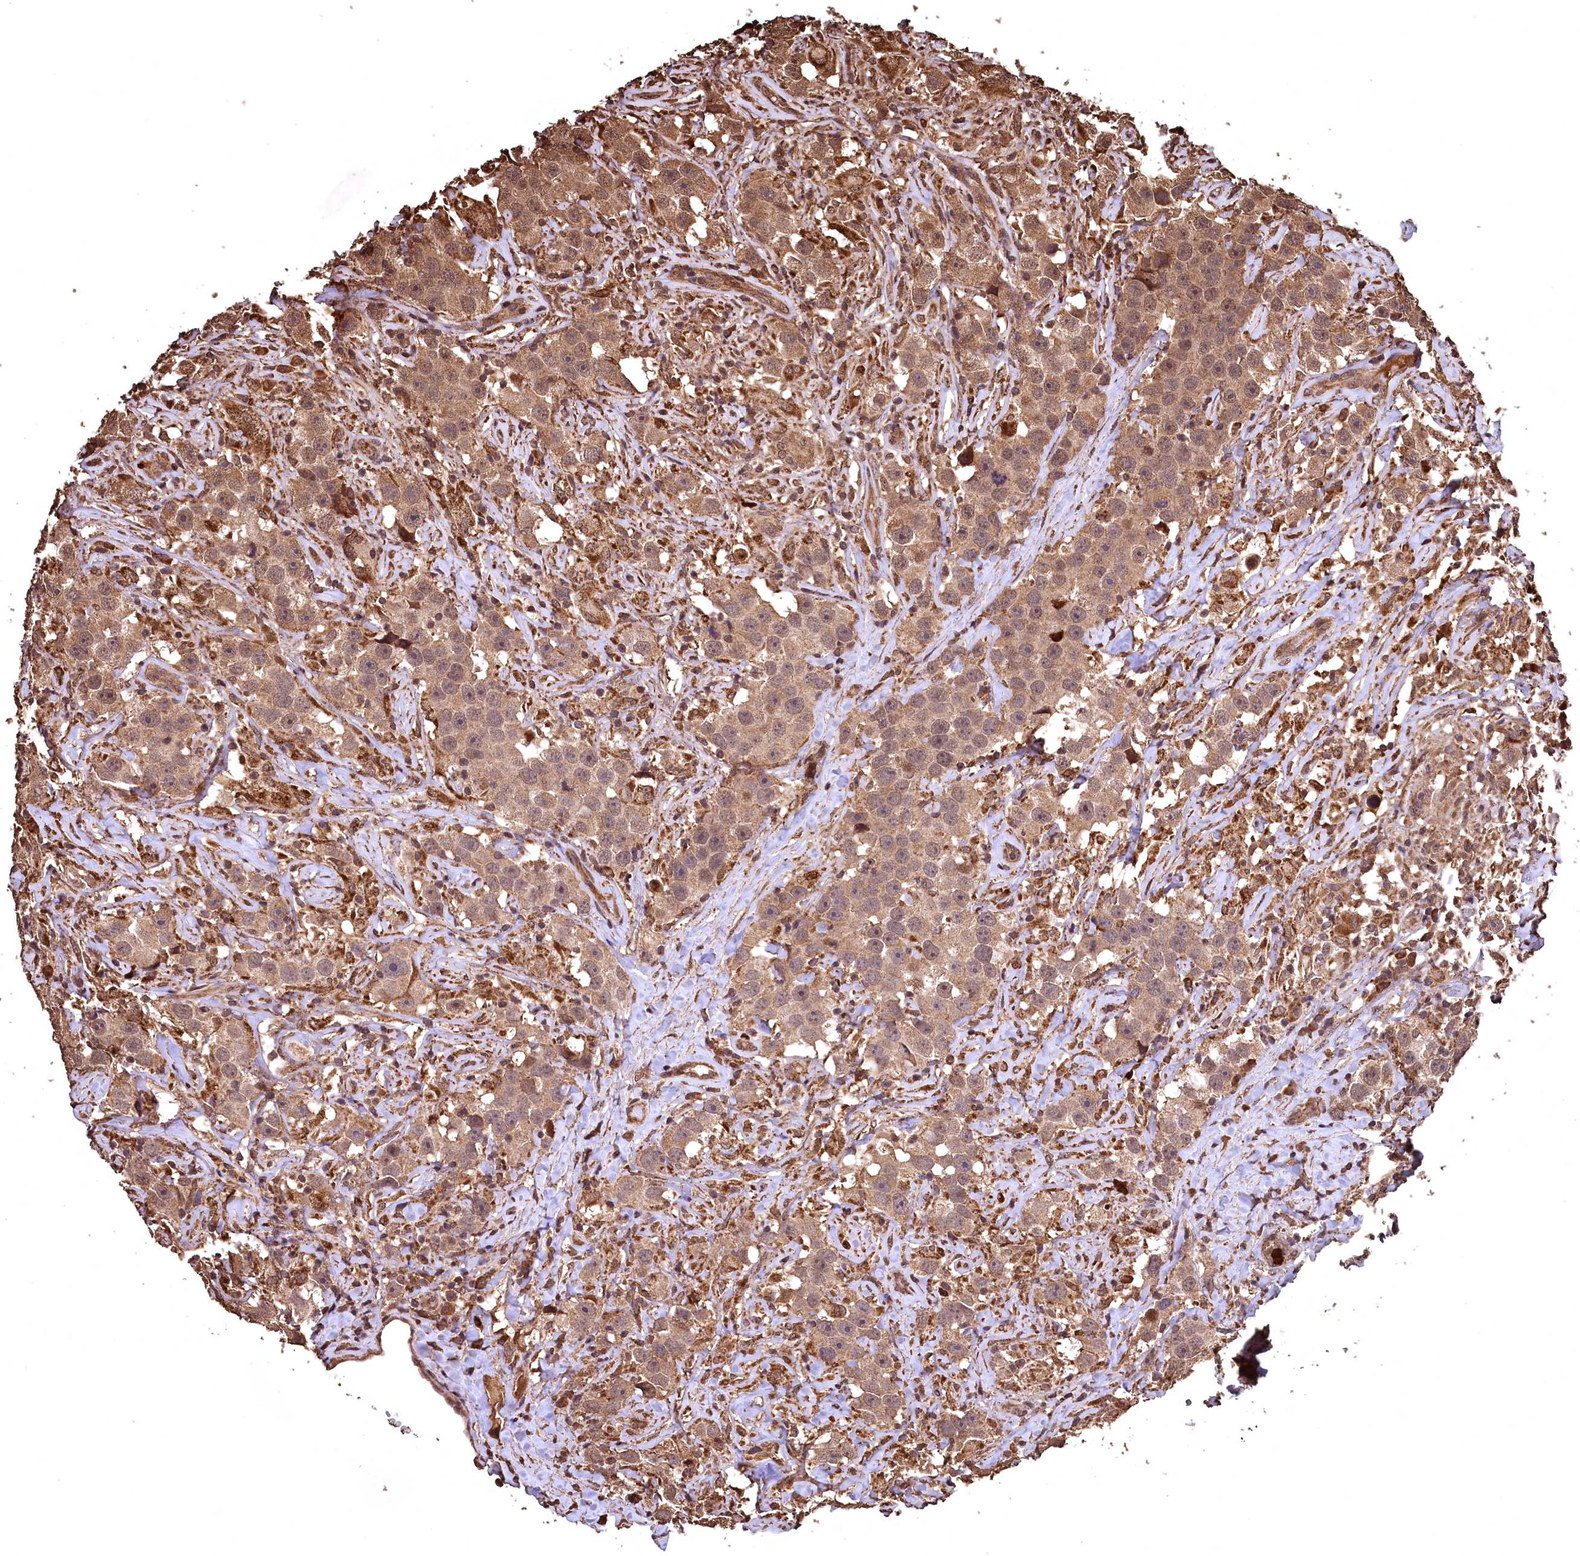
{"staining": {"intensity": "moderate", "quantity": ">75%", "location": "cytoplasmic/membranous,nuclear"}, "tissue": "testis cancer", "cell_type": "Tumor cells", "image_type": "cancer", "snomed": [{"axis": "morphology", "description": "Seminoma, NOS"}, {"axis": "topography", "description": "Testis"}], "caption": "An image showing moderate cytoplasmic/membranous and nuclear staining in about >75% of tumor cells in testis seminoma, as visualized by brown immunohistochemical staining.", "gene": "CEP57L1", "patient": {"sex": "male", "age": 49}}